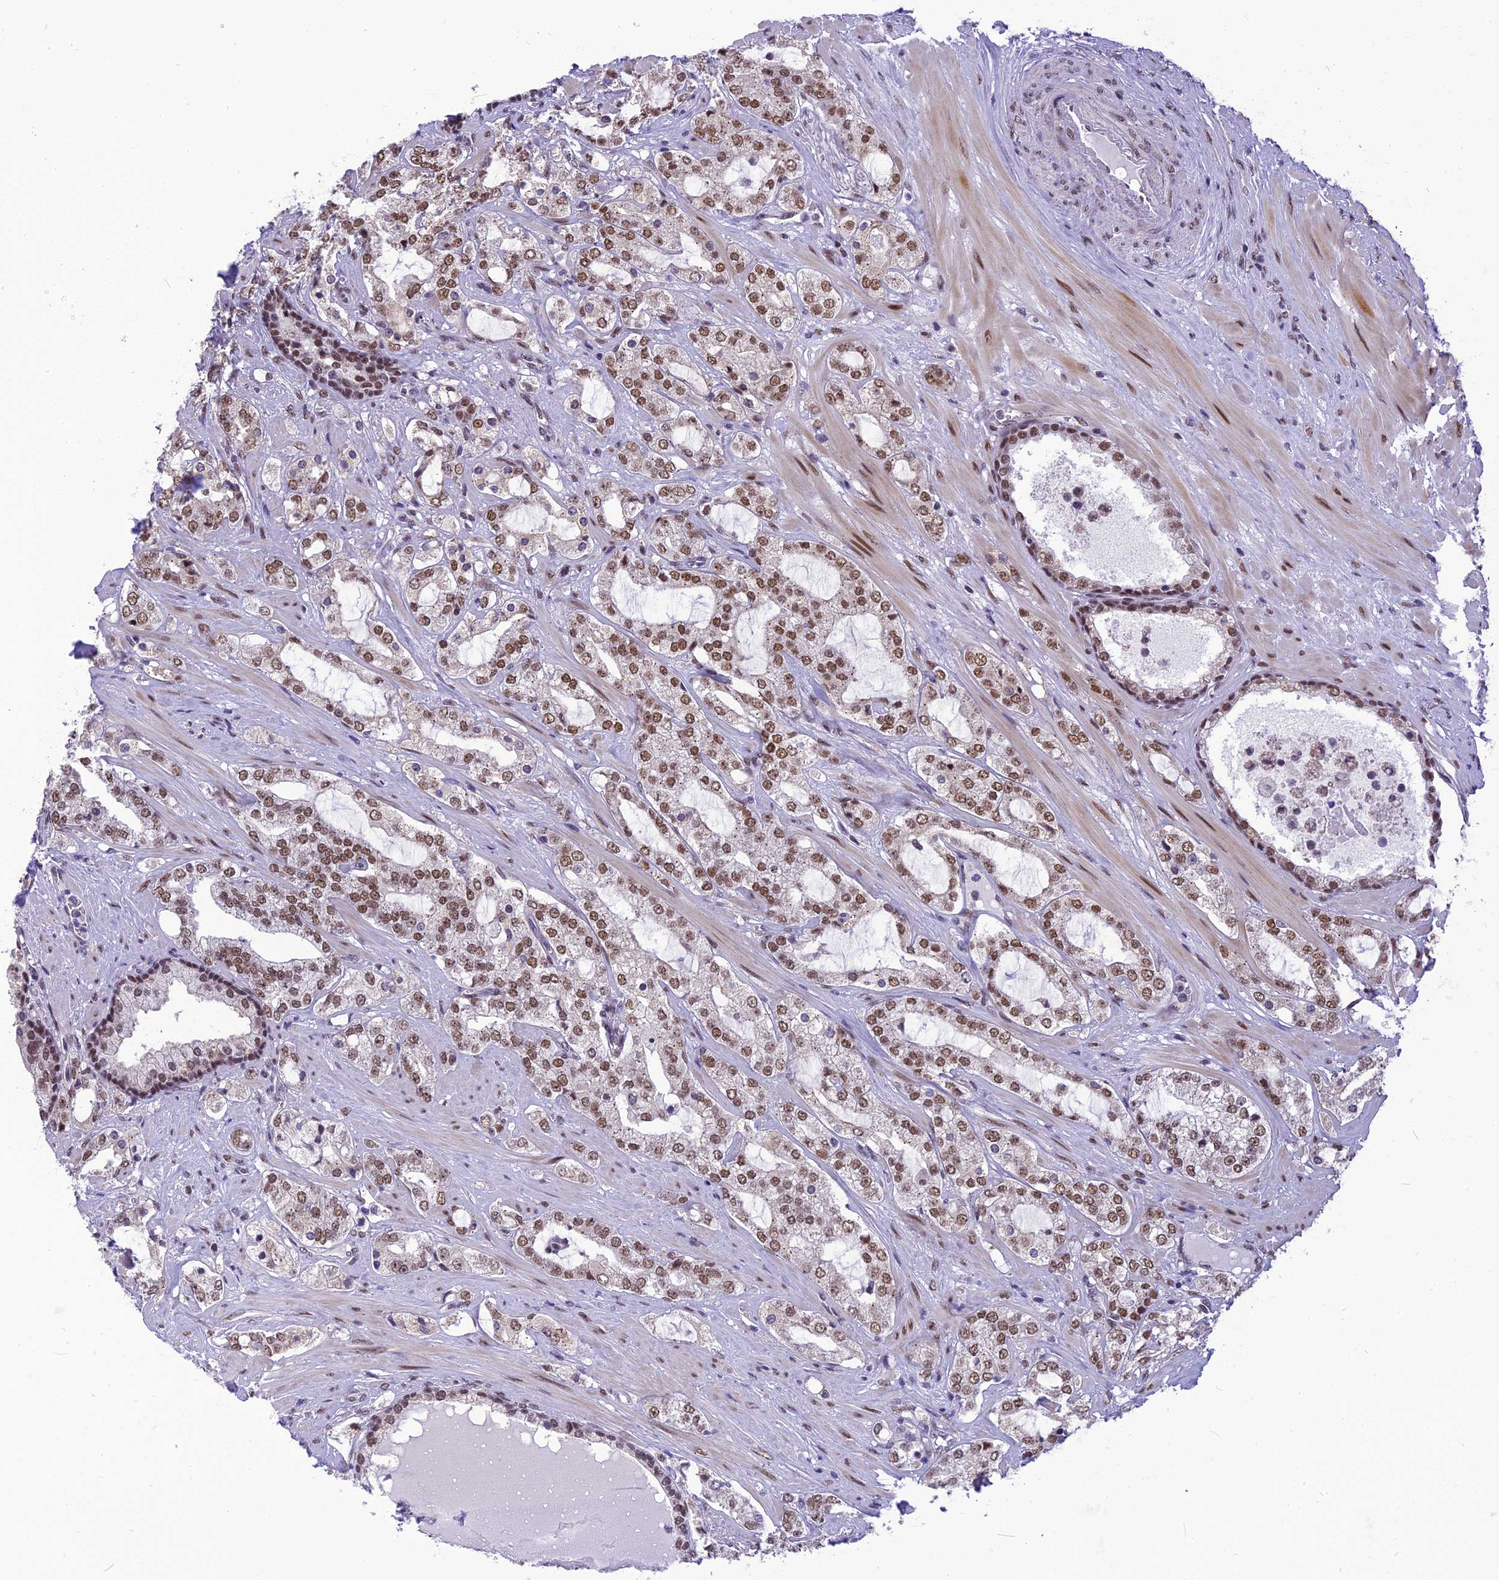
{"staining": {"intensity": "moderate", "quantity": ">75%", "location": "nuclear"}, "tissue": "prostate cancer", "cell_type": "Tumor cells", "image_type": "cancer", "snomed": [{"axis": "morphology", "description": "Adenocarcinoma, High grade"}, {"axis": "topography", "description": "Prostate"}], "caption": "High-grade adenocarcinoma (prostate) stained with immunohistochemistry (IHC) reveals moderate nuclear staining in about >75% of tumor cells.", "gene": "IRF2BP1", "patient": {"sex": "male", "age": 64}}